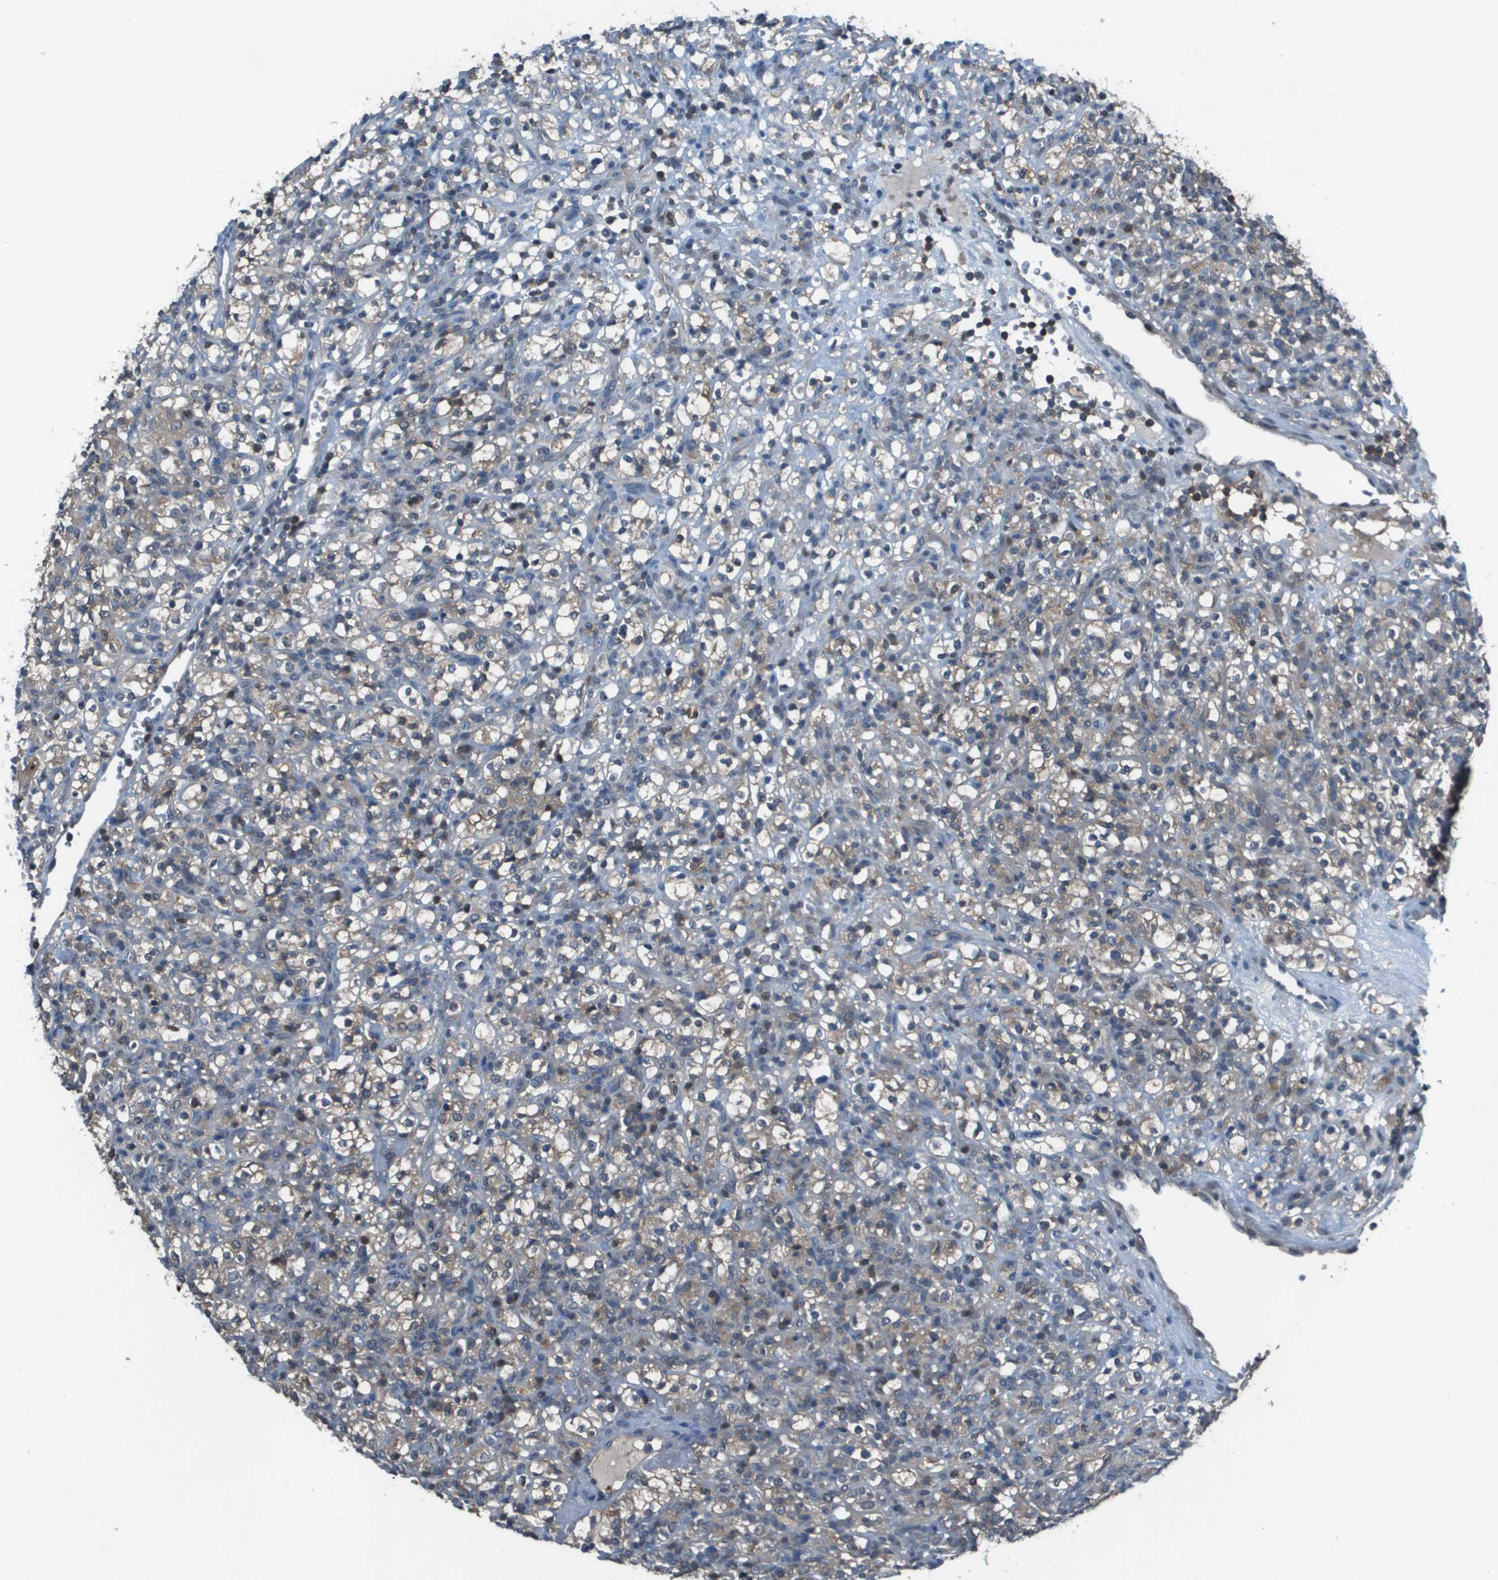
{"staining": {"intensity": "weak", "quantity": ">75%", "location": "cytoplasmic/membranous"}, "tissue": "renal cancer", "cell_type": "Tumor cells", "image_type": "cancer", "snomed": [{"axis": "morphology", "description": "Normal tissue, NOS"}, {"axis": "morphology", "description": "Adenocarcinoma, NOS"}, {"axis": "topography", "description": "Kidney"}], "caption": "A high-resolution micrograph shows IHC staining of renal cancer, which reveals weak cytoplasmic/membranous positivity in approximately >75% of tumor cells.", "gene": "CAMK4", "patient": {"sex": "female", "age": 72}}